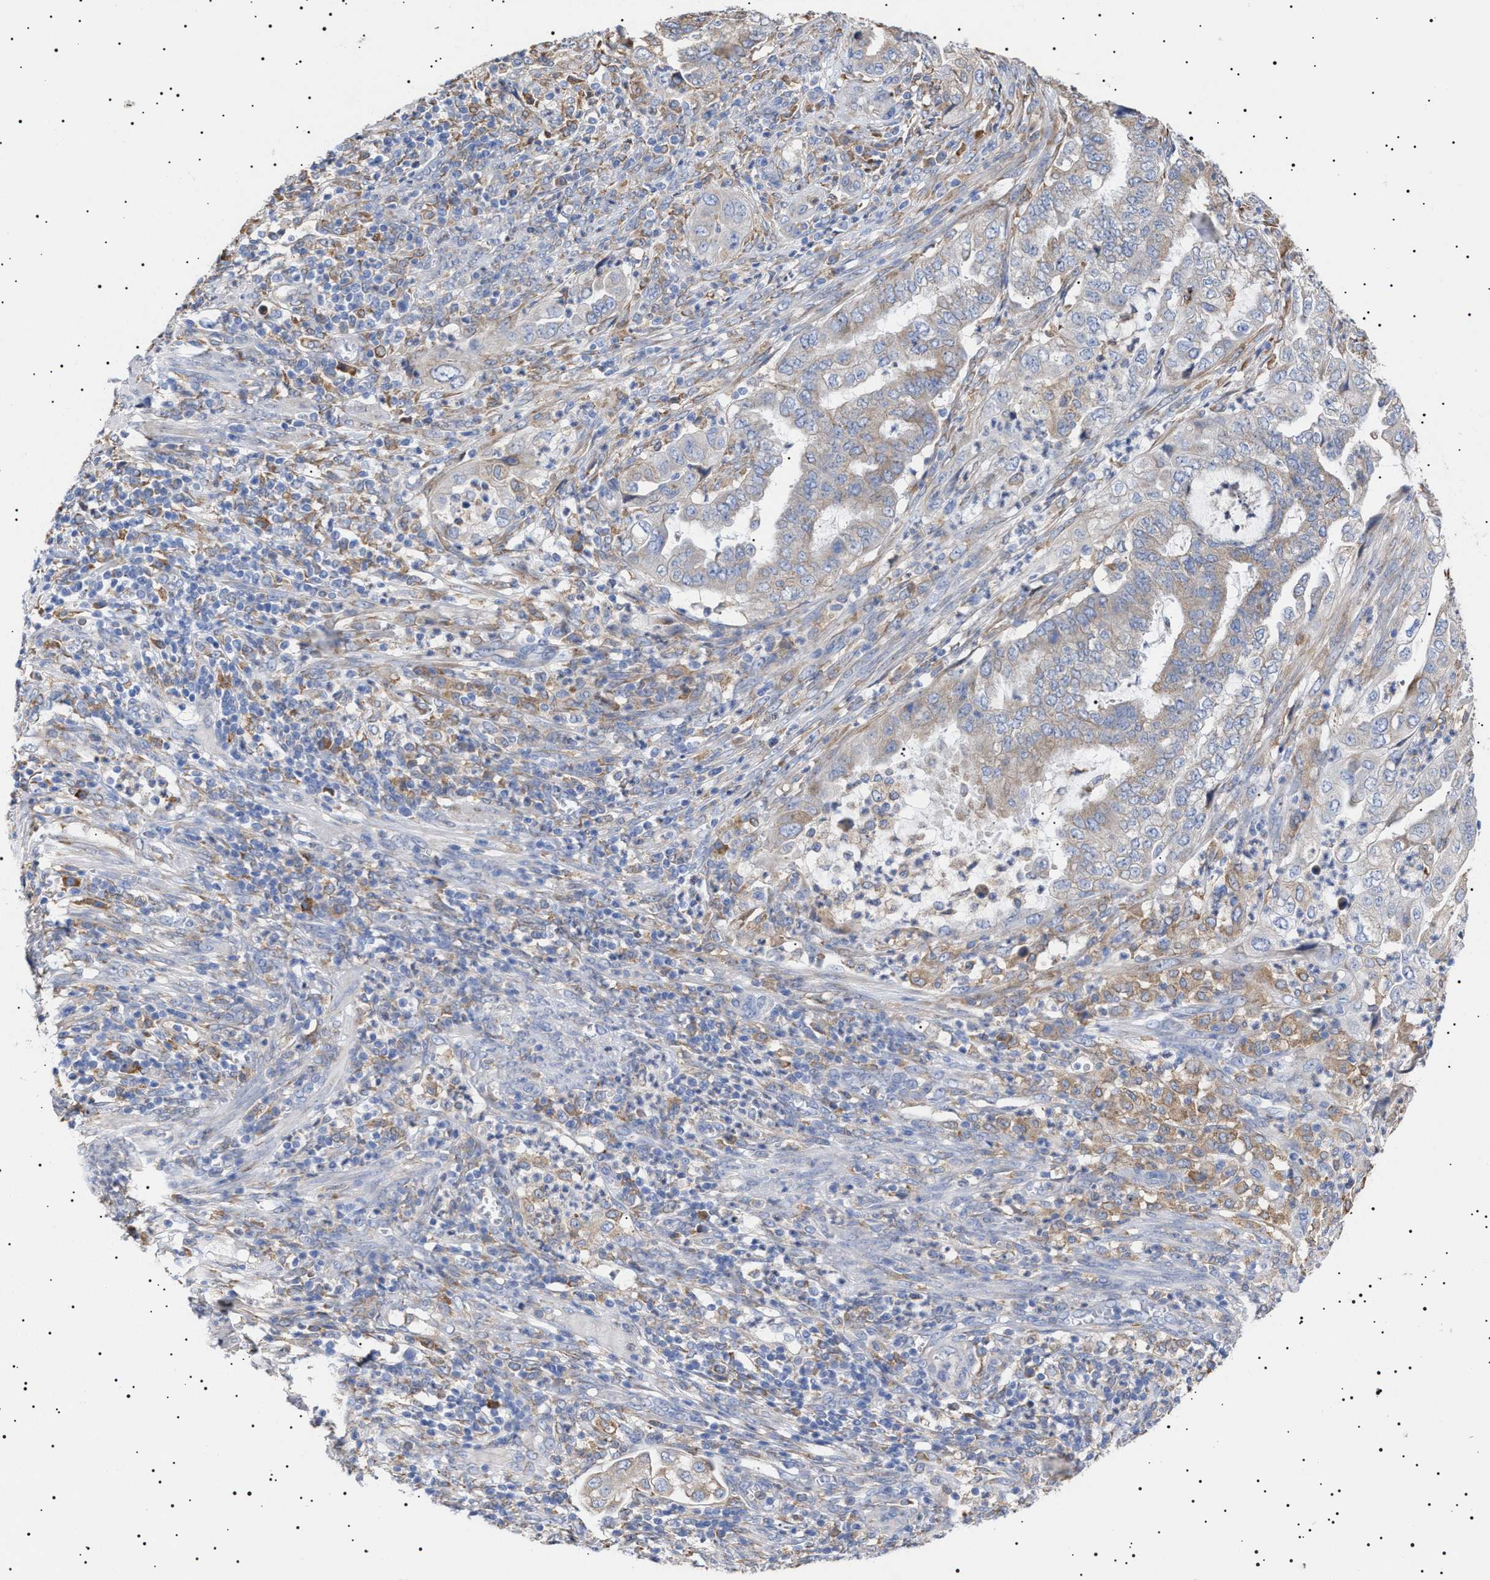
{"staining": {"intensity": "weak", "quantity": "<25%", "location": "cytoplasmic/membranous"}, "tissue": "endometrial cancer", "cell_type": "Tumor cells", "image_type": "cancer", "snomed": [{"axis": "morphology", "description": "Adenocarcinoma, NOS"}, {"axis": "topography", "description": "Endometrium"}], "caption": "Immunohistochemical staining of endometrial adenocarcinoma displays no significant positivity in tumor cells.", "gene": "ERCC6L2", "patient": {"sex": "female", "age": 51}}